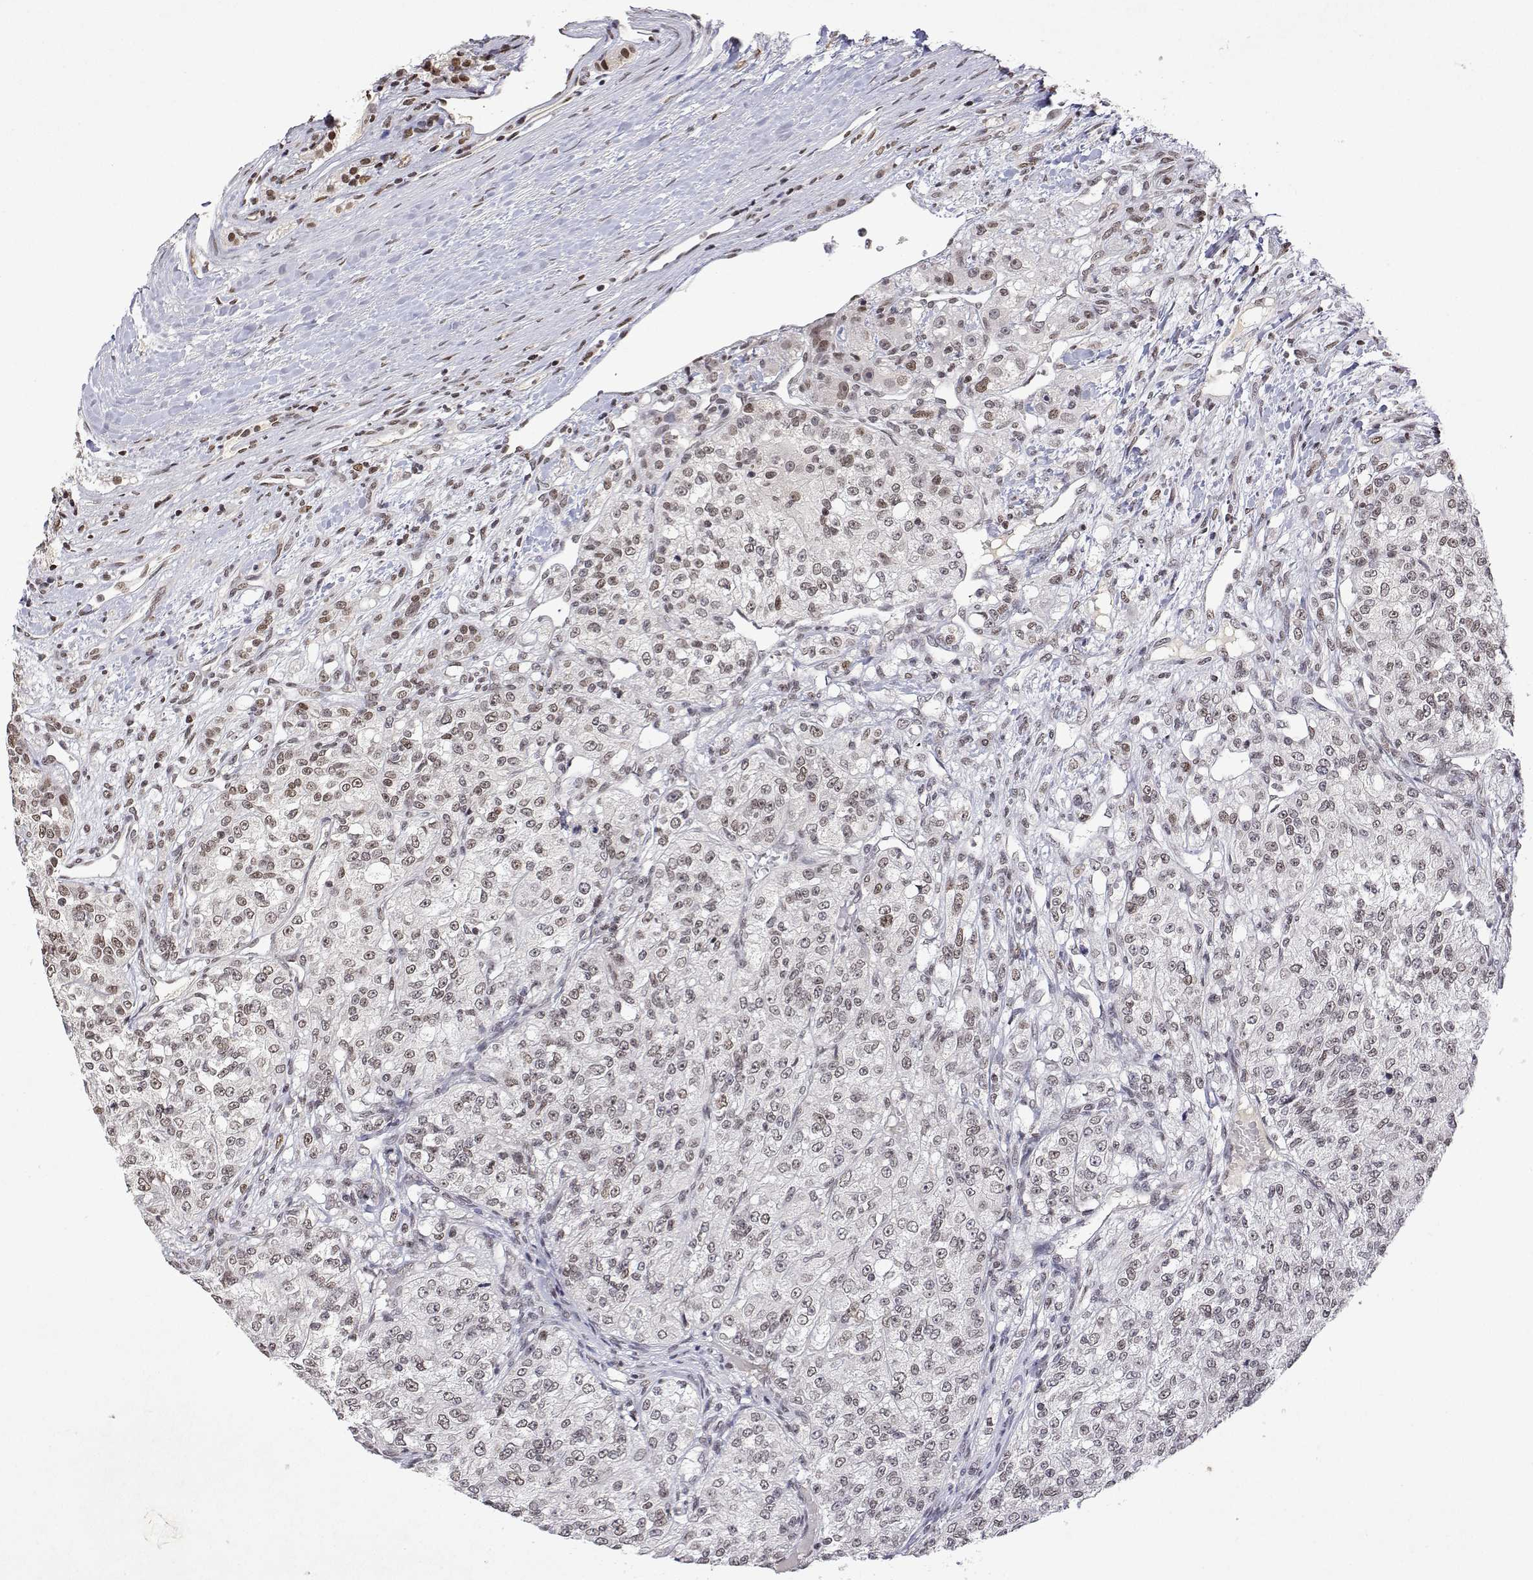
{"staining": {"intensity": "moderate", "quantity": ">75%", "location": "nuclear"}, "tissue": "renal cancer", "cell_type": "Tumor cells", "image_type": "cancer", "snomed": [{"axis": "morphology", "description": "Adenocarcinoma, NOS"}, {"axis": "topography", "description": "Kidney"}], "caption": "This is a photomicrograph of immunohistochemistry (IHC) staining of renal adenocarcinoma, which shows moderate positivity in the nuclear of tumor cells.", "gene": "XPC", "patient": {"sex": "female", "age": 63}}